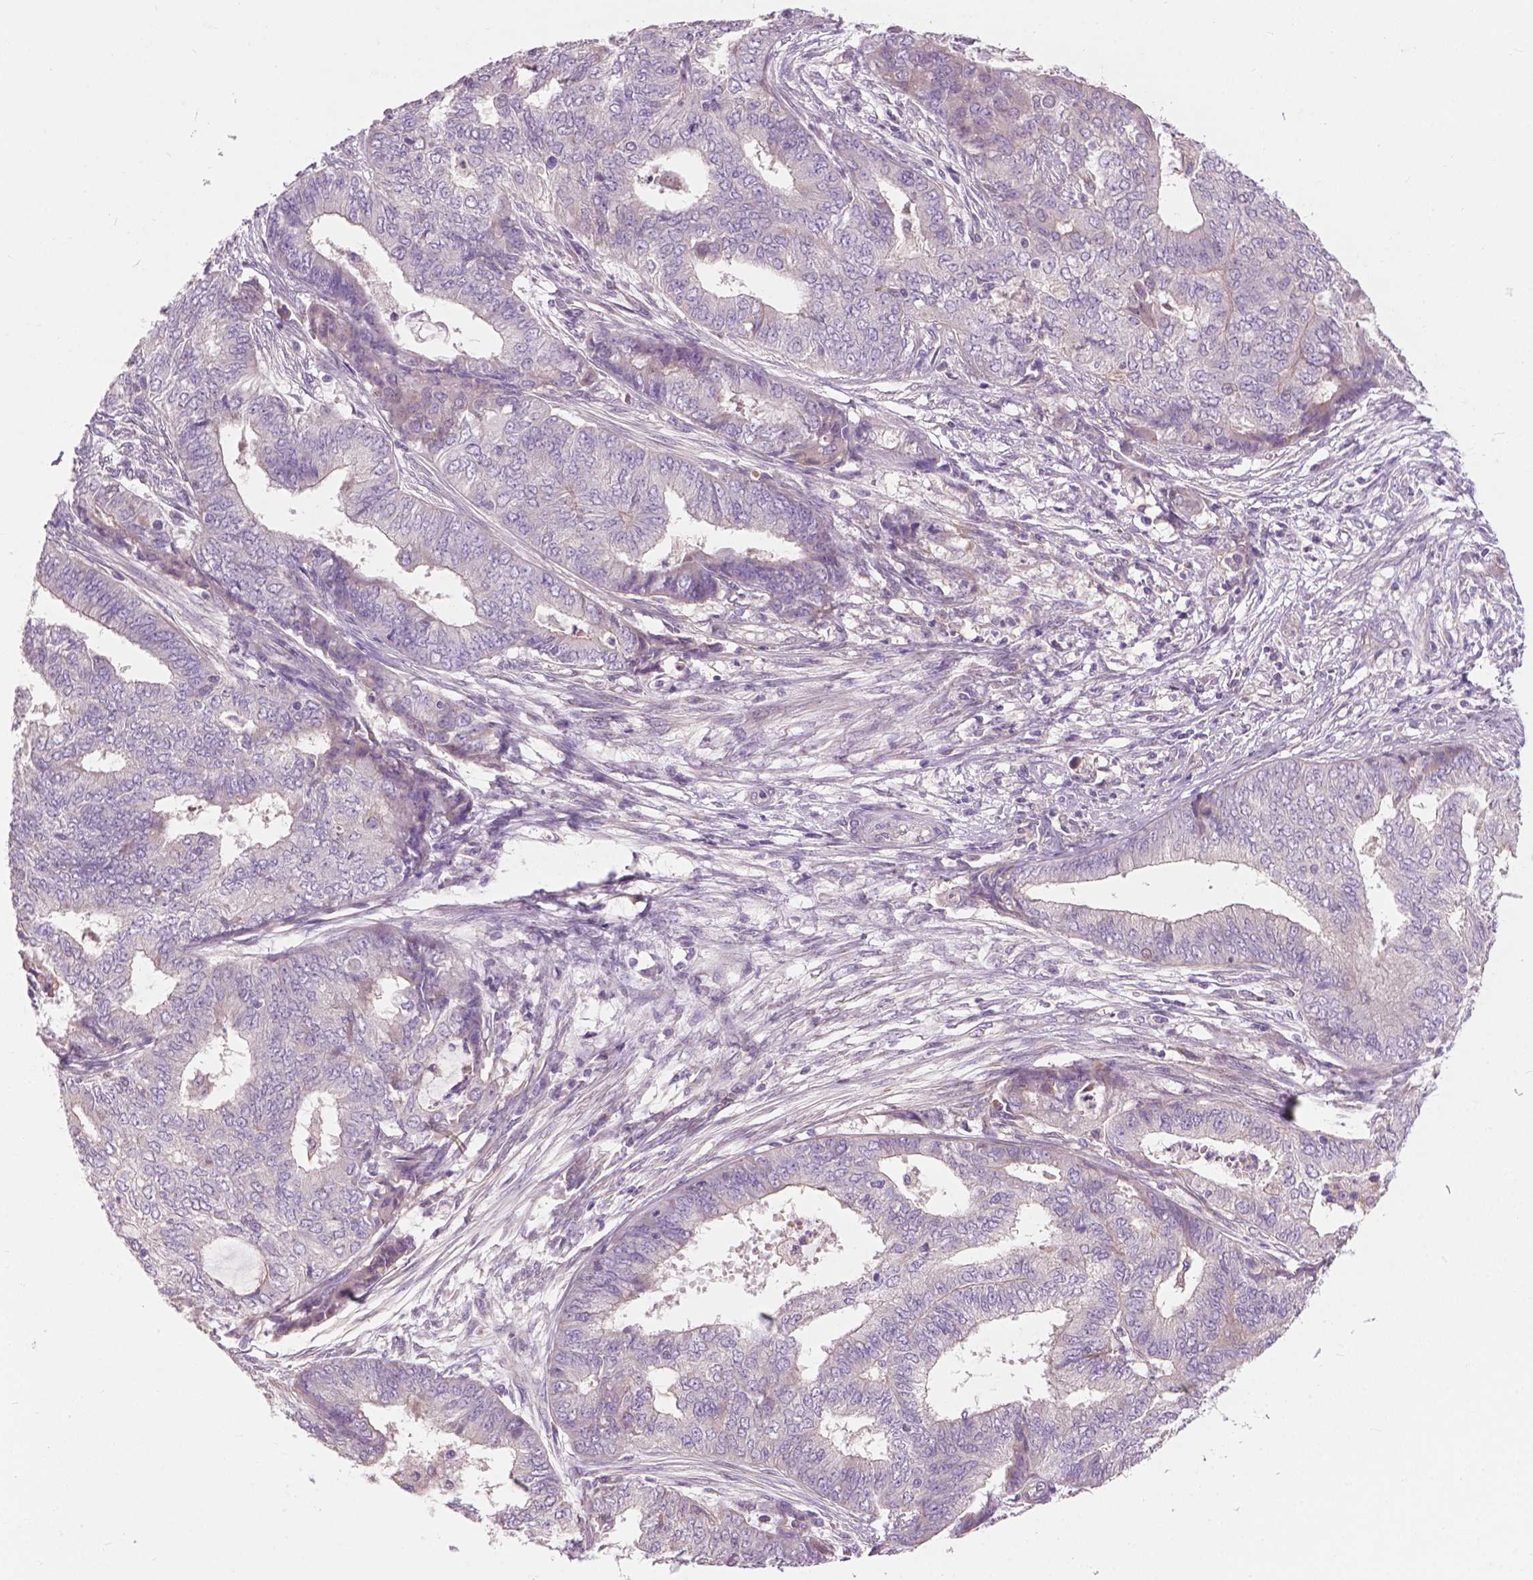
{"staining": {"intensity": "negative", "quantity": "none", "location": "none"}, "tissue": "endometrial cancer", "cell_type": "Tumor cells", "image_type": "cancer", "snomed": [{"axis": "morphology", "description": "Adenocarcinoma, NOS"}, {"axis": "topography", "description": "Endometrium"}], "caption": "Protein analysis of endometrial cancer demonstrates no significant staining in tumor cells. The staining is performed using DAB brown chromogen with nuclei counter-stained in using hematoxylin.", "gene": "RIIAD1", "patient": {"sex": "female", "age": 62}}